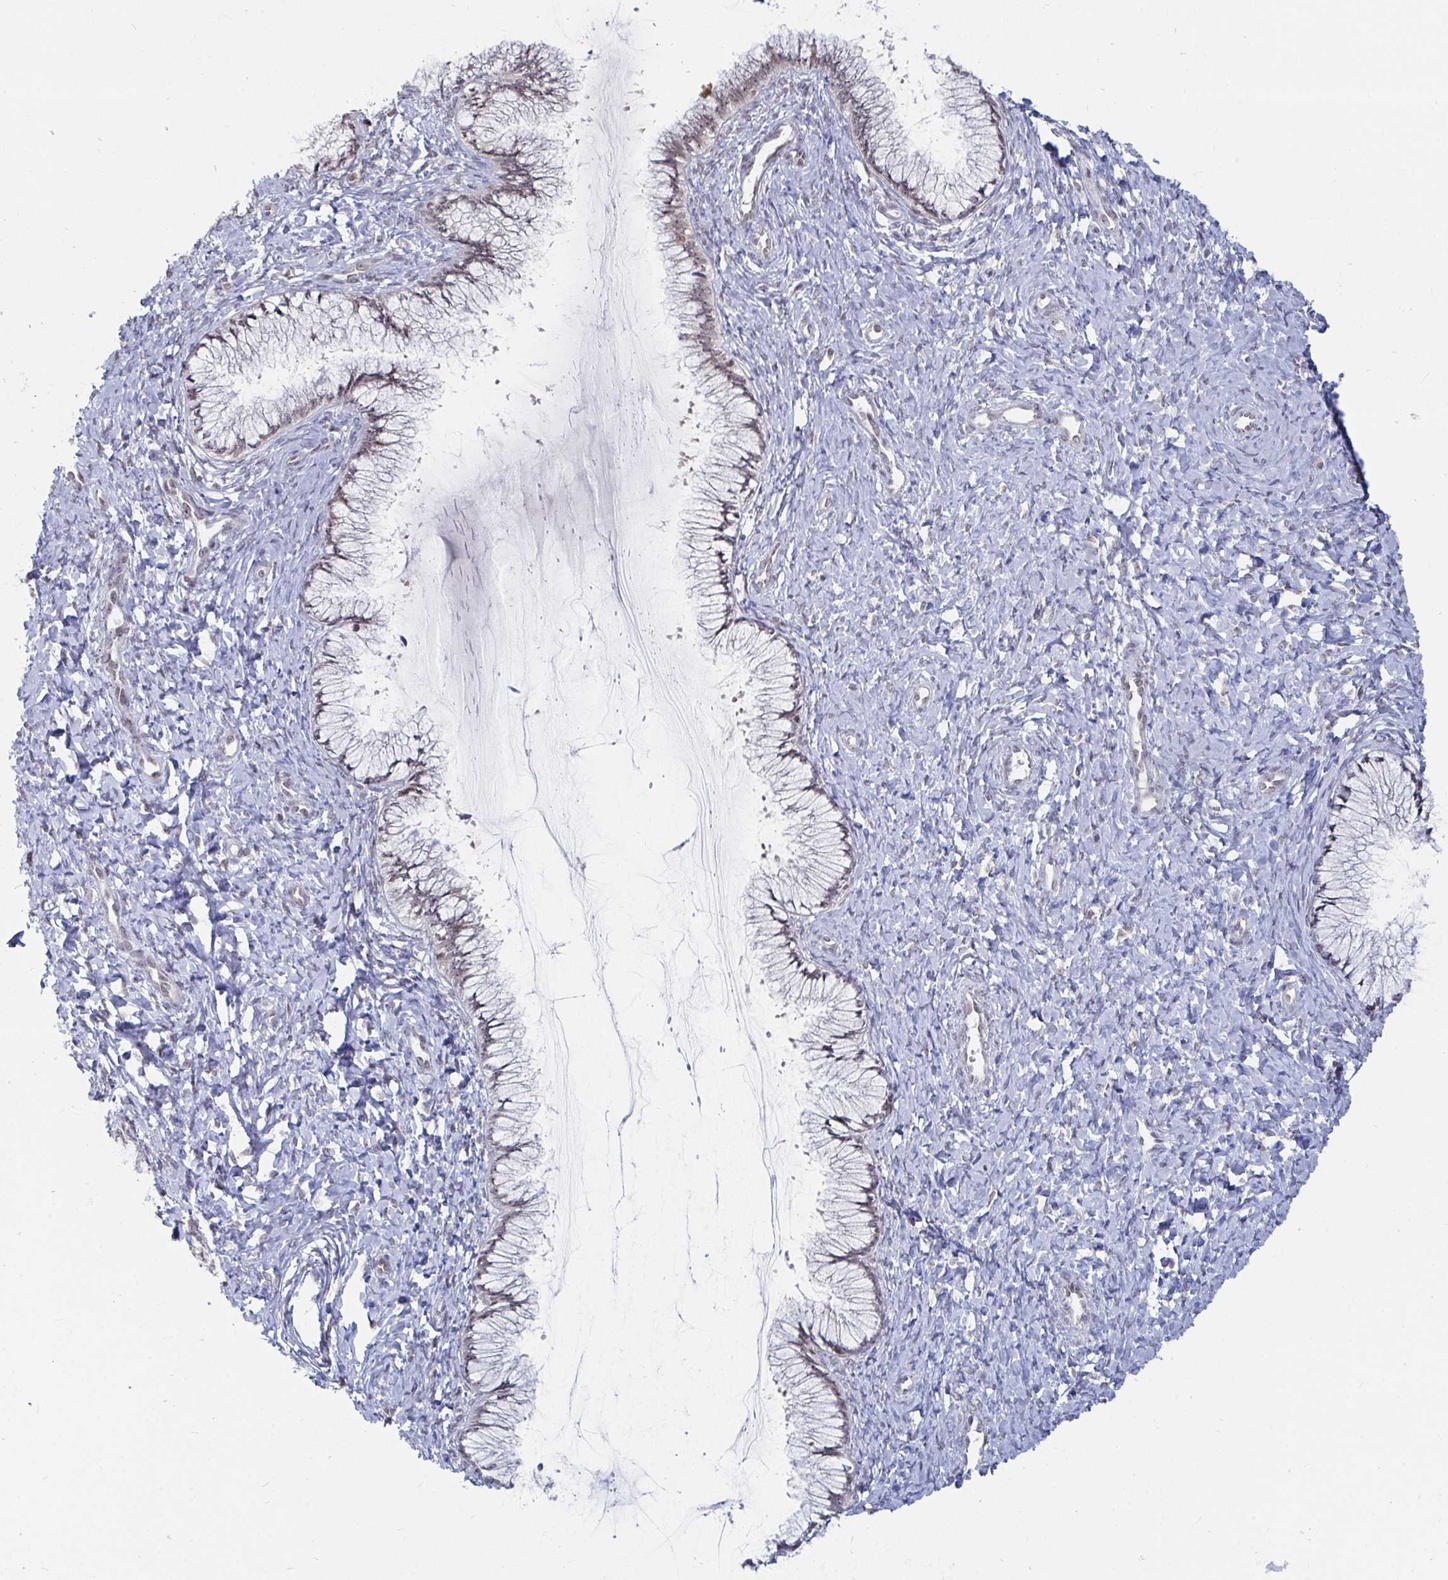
{"staining": {"intensity": "negative", "quantity": "none", "location": "none"}, "tissue": "cervix", "cell_type": "Glandular cells", "image_type": "normal", "snomed": [{"axis": "morphology", "description": "Normal tissue, NOS"}, {"axis": "topography", "description": "Cervix"}], "caption": "Immunohistochemistry (IHC) histopathology image of normal cervix: human cervix stained with DAB exhibits no significant protein expression in glandular cells. (Brightfield microscopy of DAB immunohistochemistry at high magnification).", "gene": "TRIP12", "patient": {"sex": "female", "age": 37}}